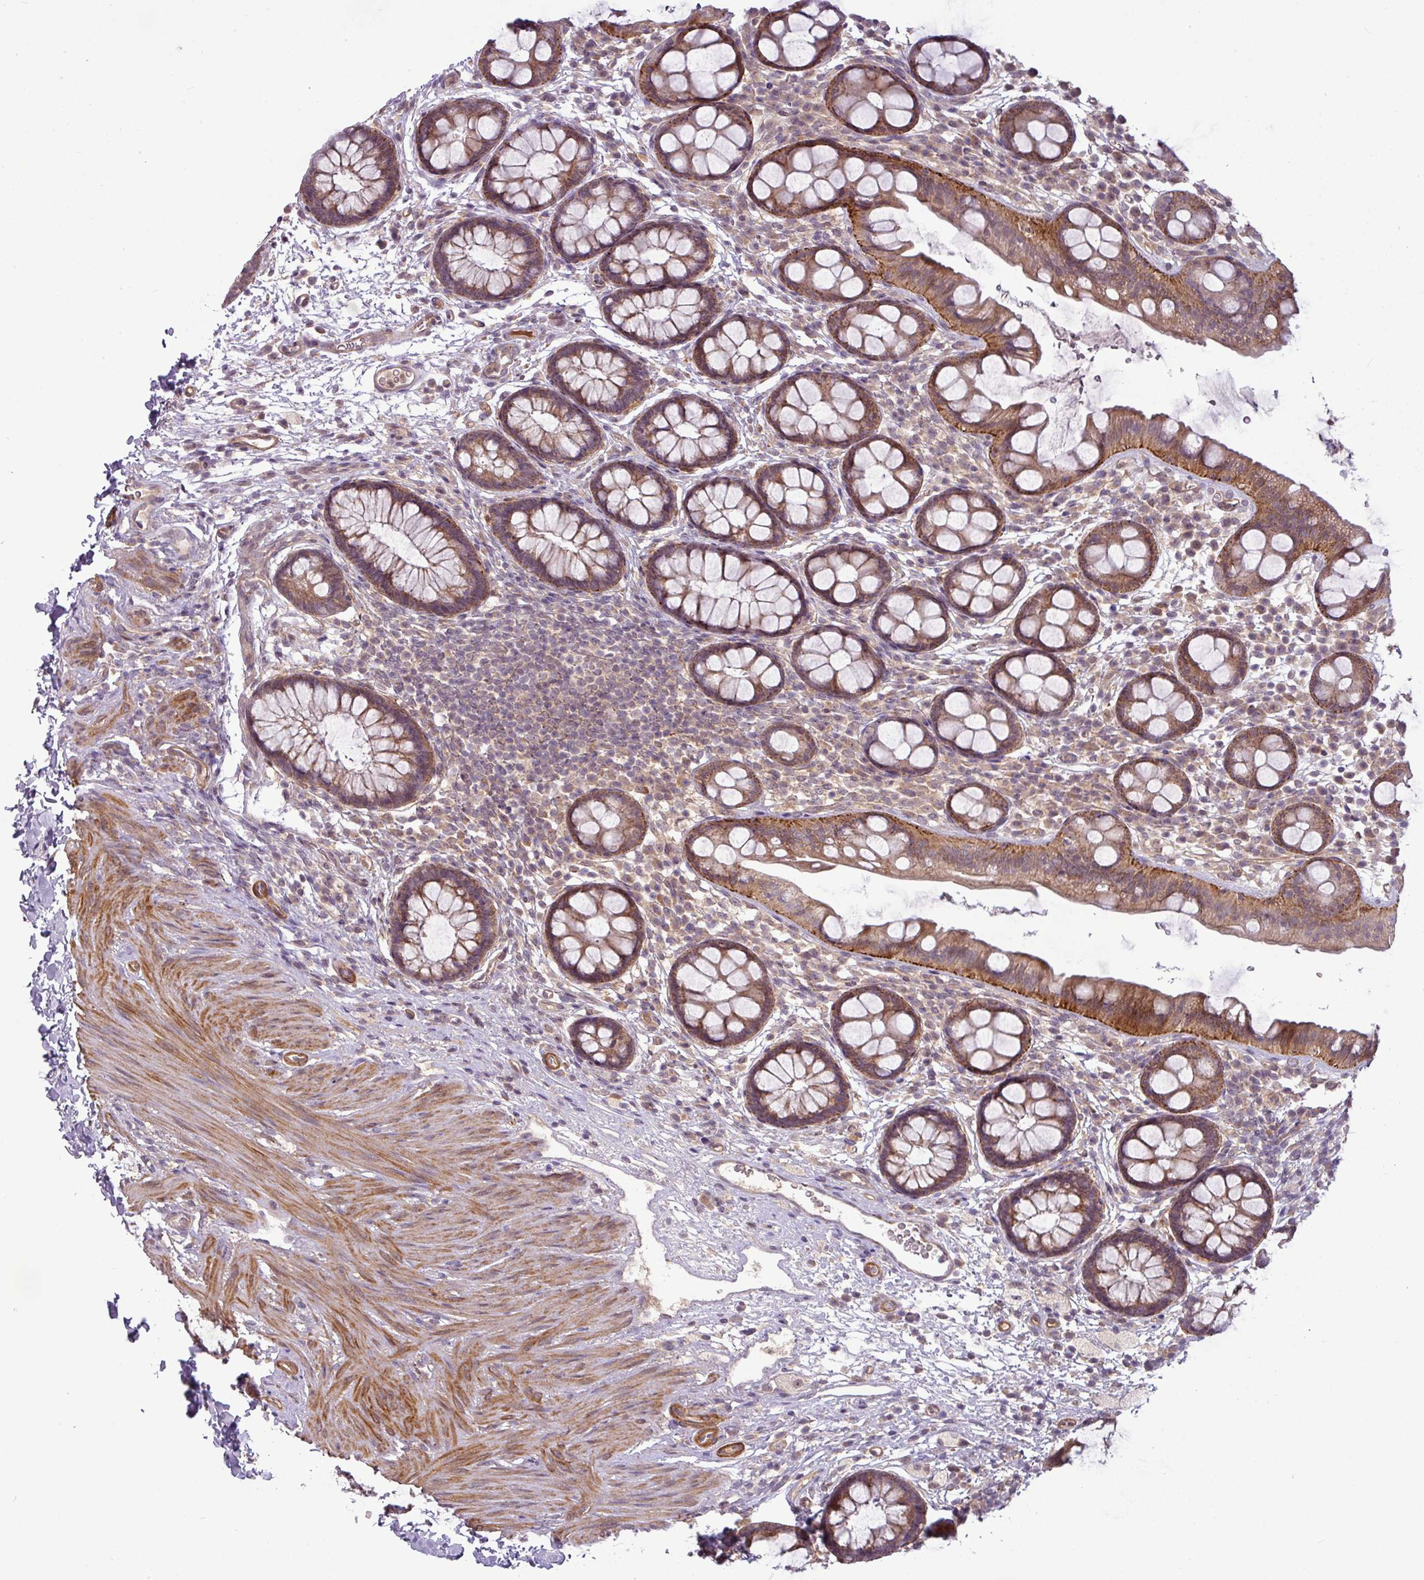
{"staining": {"intensity": "moderate", "quantity": ">75%", "location": "cytoplasmic/membranous"}, "tissue": "rectum", "cell_type": "Glandular cells", "image_type": "normal", "snomed": [{"axis": "morphology", "description": "Normal tissue, NOS"}, {"axis": "topography", "description": "Rectum"}, {"axis": "topography", "description": "Peripheral nerve tissue"}], "caption": "Protein expression analysis of benign rectum exhibits moderate cytoplasmic/membranous expression in about >75% of glandular cells. The staining was performed using DAB (3,3'-diaminobenzidine) to visualize the protein expression in brown, while the nuclei were stained in blue with hematoxylin (Magnification: 20x).", "gene": "ZNF35", "patient": {"sex": "female", "age": 69}}